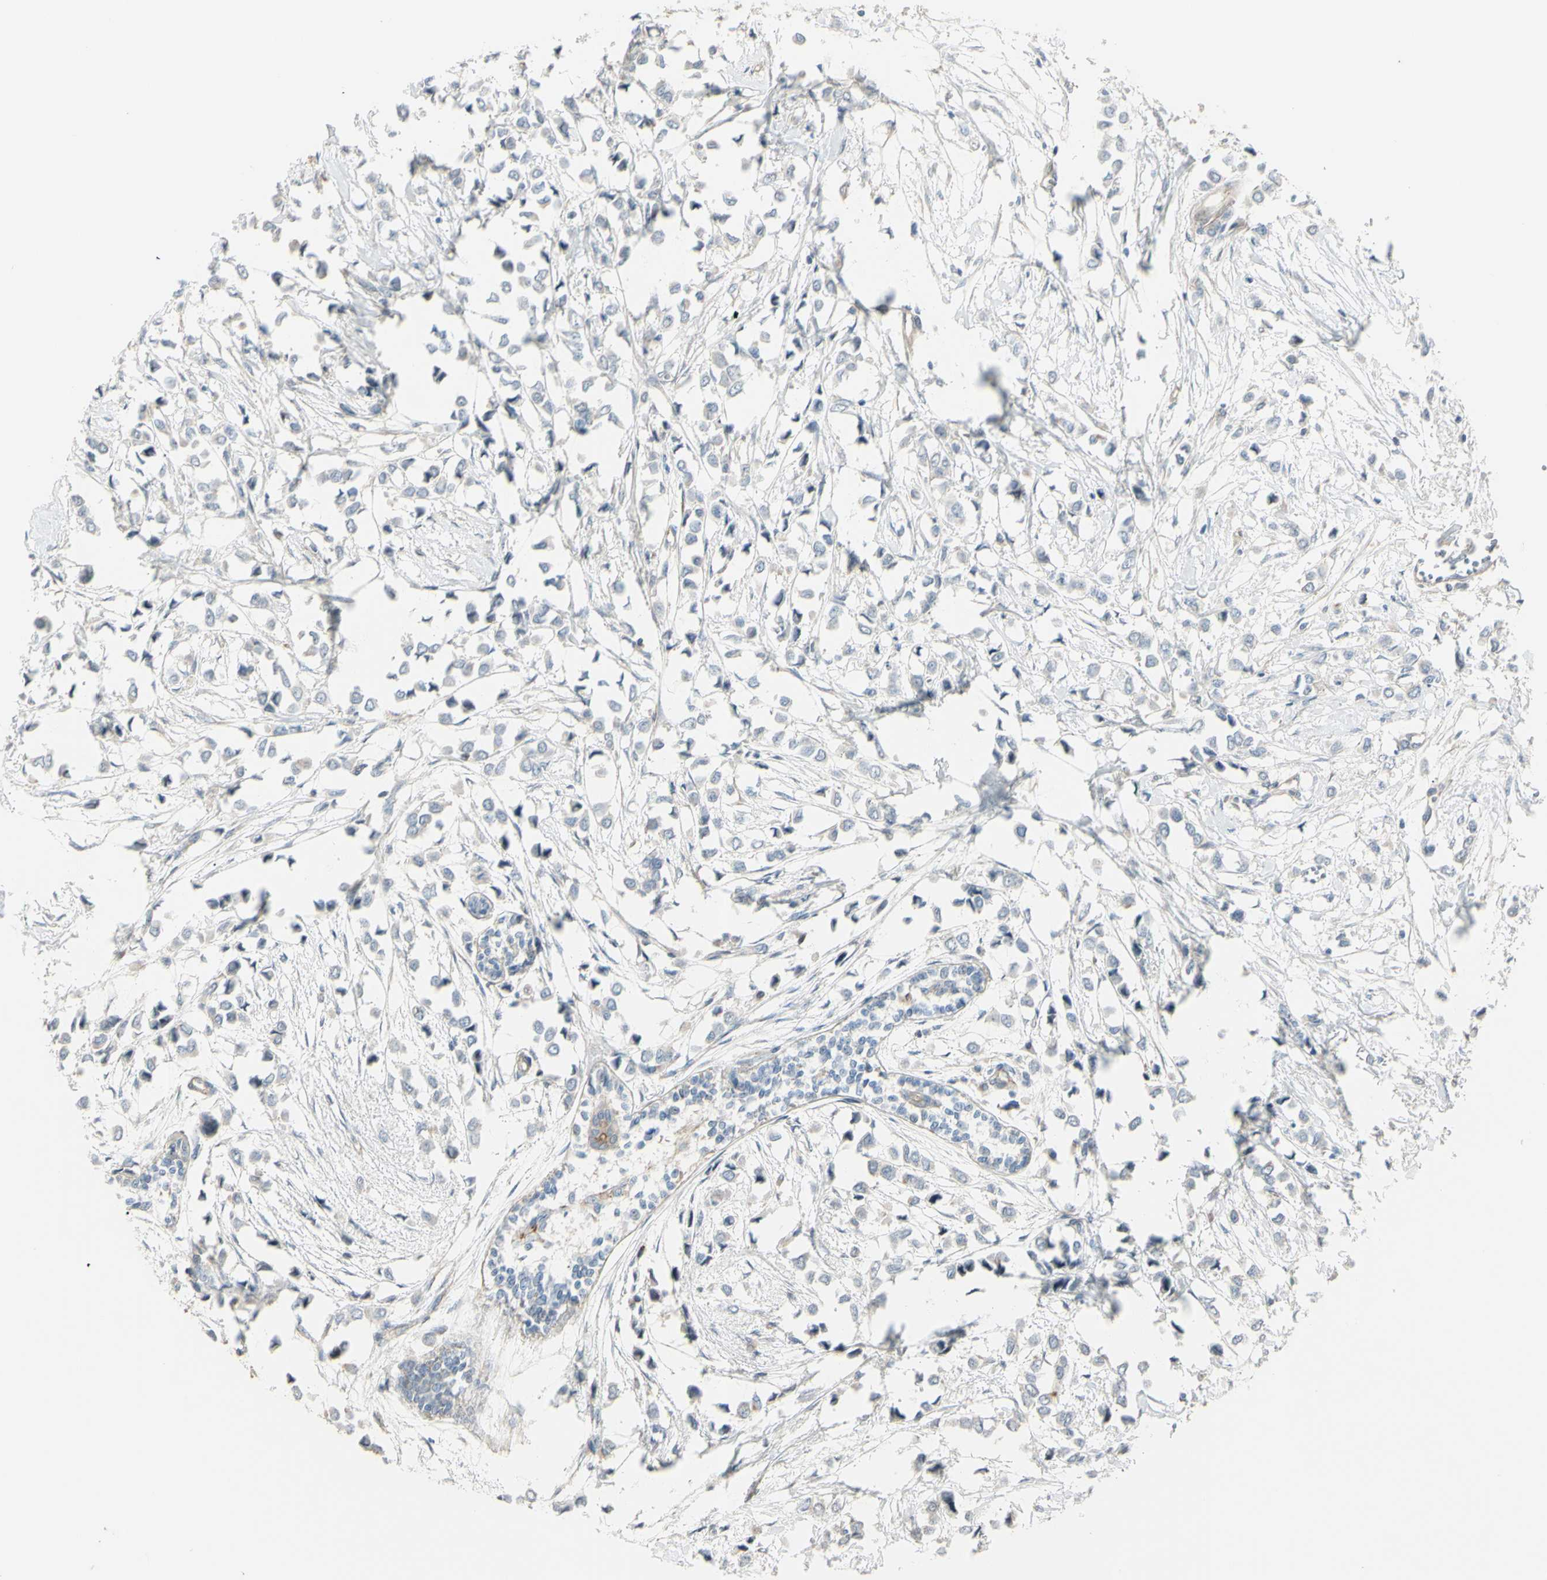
{"staining": {"intensity": "negative", "quantity": "none", "location": "none"}, "tissue": "breast cancer", "cell_type": "Tumor cells", "image_type": "cancer", "snomed": [{"axis": "morphology", "description": "Lobular carcinoma"}, {"axis": "topography", "description": "Breast"}], "caption": "This micrograph is of breast cancer stained with immunohistochemistry (IHC) to label a protein in brown with the nuclei are counter-stained blue. There is no expression in tumor cells.", "gene": "LMTK2", "patient": {"sex": "female", "age": 51}}